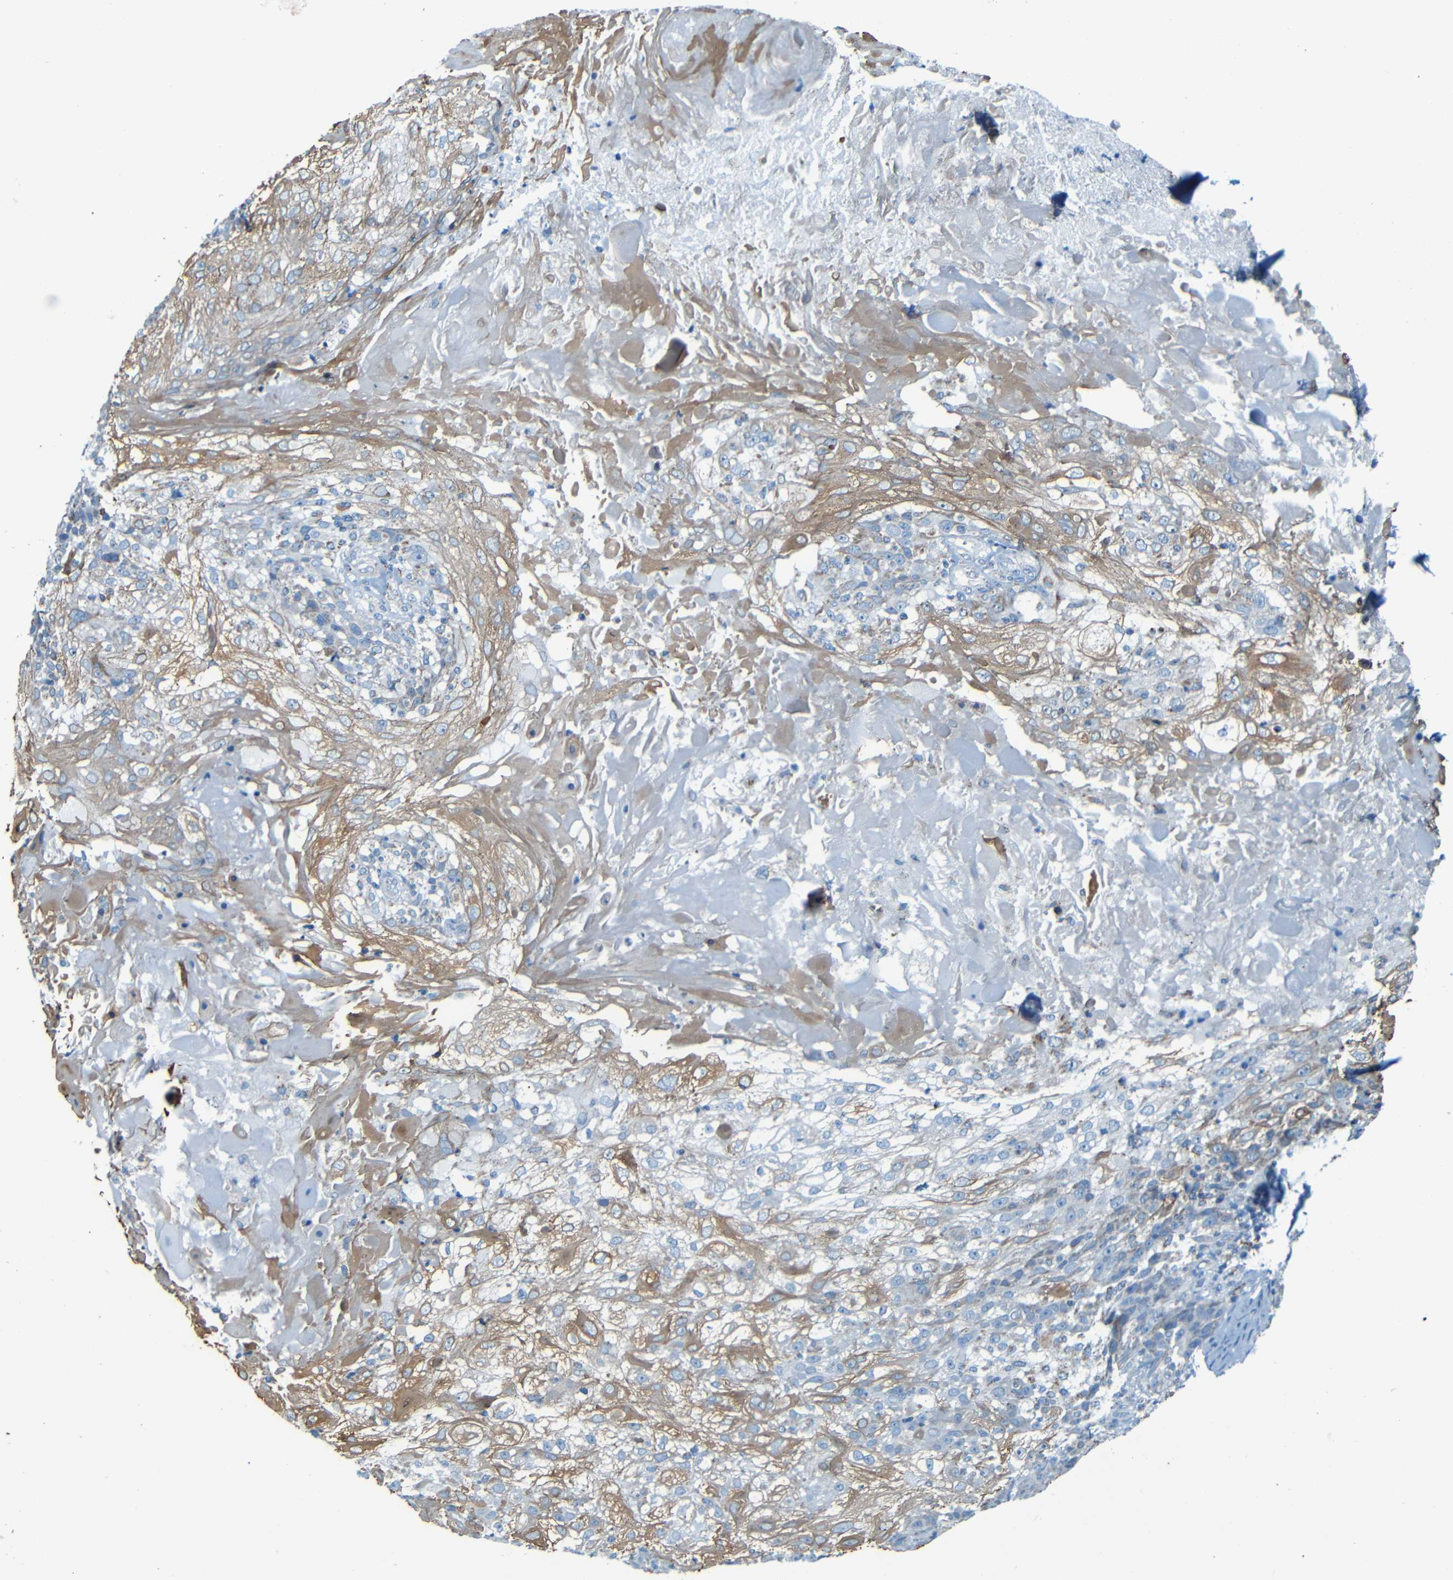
{"staining": {"intensity": "moderate", "quantity": "25%-75%", "location": "cytoplasmic/membranous"}, "tissue": "skin cancer", "cell_type": "Tumor cells", "image_type": "cancer", "snomed": [{"axis": "morphology", "description": "Normal tissue, NOS"}, {"axis": "morphology", "description": "Squamous cell carcinoma, NOS"}, {"axis": "topography", "description": "Skin"}], "caption": "There is medium levels of moderate cytoplasmic/membranous staining in tumor cells of squamous cell carcinoma (skin), as demonstrated by immunohistochemical staining (brown color).", "gene": "WSCD2", "patient": {"sex": "female", "age": 83}}